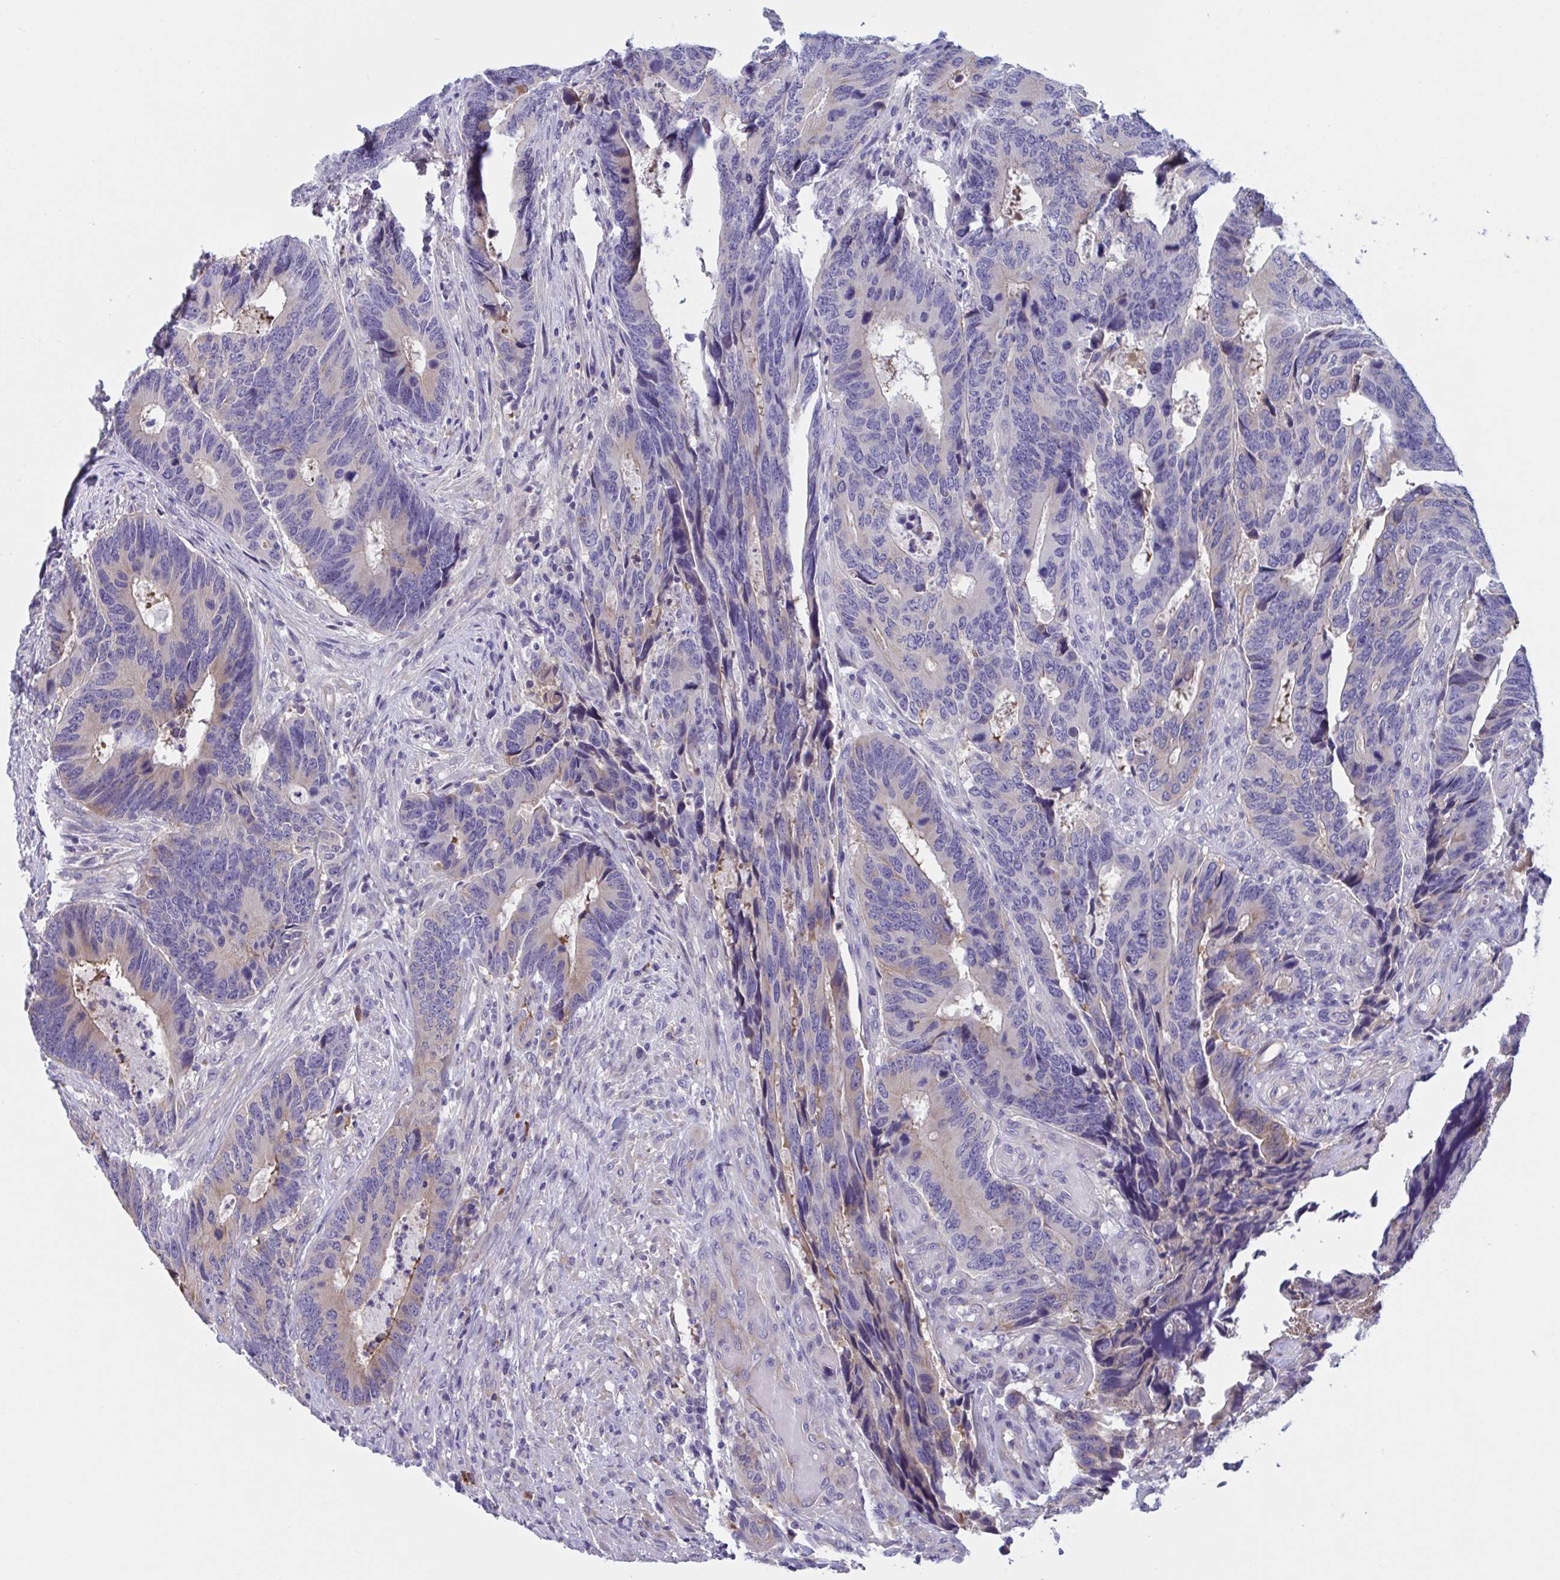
{"staining": {"intensity": "weak", "quantity": "<25%", "location": "cytoplasmic/membranous"}, "tissue": "colorectal cancer", "cell_type": "Tumor cells", "image_type": "cancer", "snomed": [{"axis": "morphology", "description": "Adenocarcinoma, NOS"}, {"axis": "topography", "description": "Colon"}], "caption": "Protein analysis of colorectal adenocarcinoma exhibits no significant positivity in tumor cells. Brightfield microscopy of immunohistochemistry (IHC) stained with DAB (3,3'-diaminobenzidine) (brown) and hematoxylin (blue), captured at high magnification.", "gene": "MS4A14", "patient": {"sex": "male", "age": 87}}